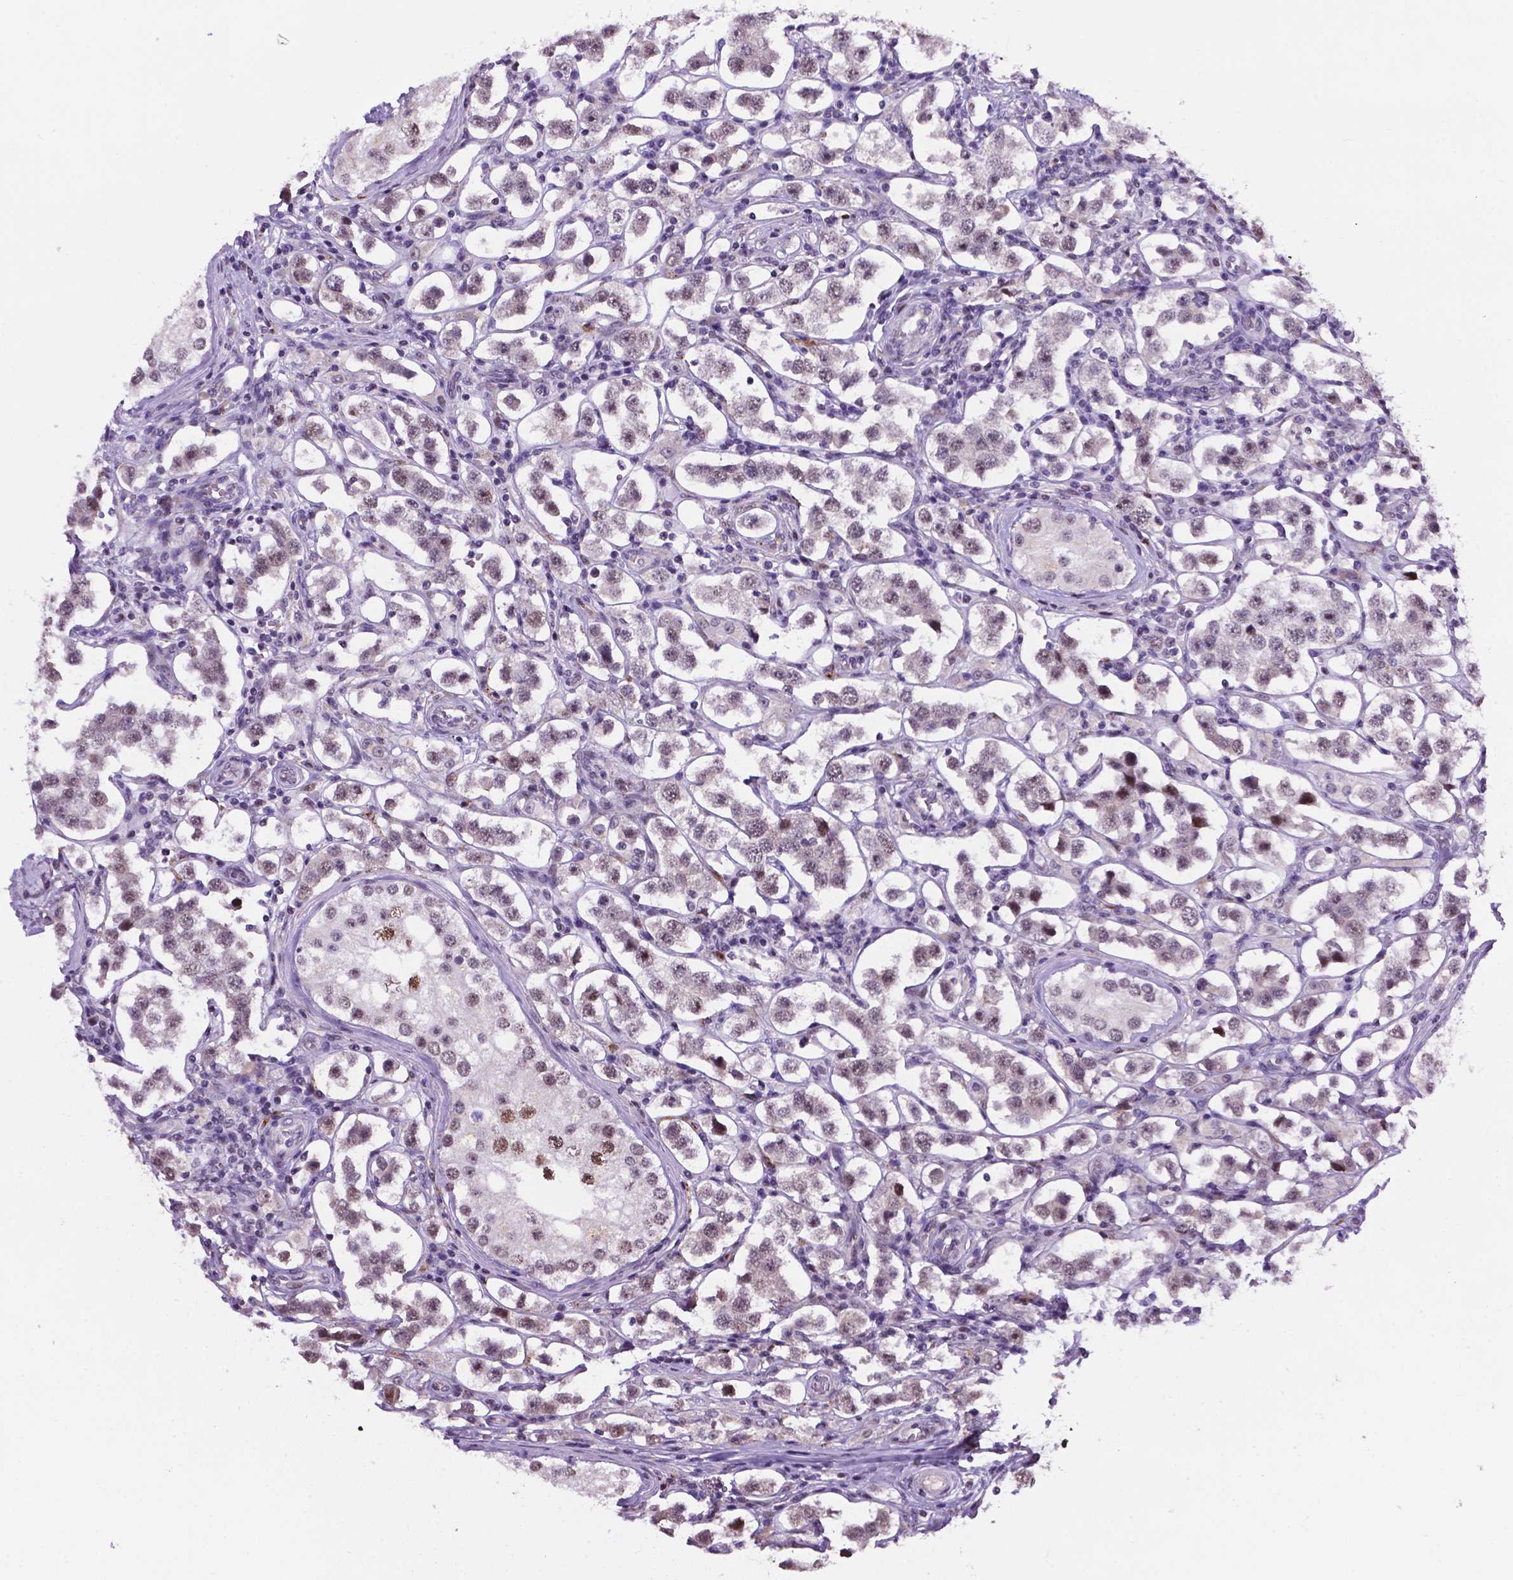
{"staining": {"intensity": "weak", "quantity": "25%-75%", "location": "nuclear"}, "tissue": "testis cancer", "cell_type": "Tumor cells", "image_type": "cancer", "snomed": [{"axis": "morphology", "description": "Seminoma, NOS"}, {"axis": "topography", "description": "Testis"}], "caption": "Testis cancer stained with DAB immunohistochemistry reveals low levels of weak nuclear positivity in about 25%-75% of tumor cells. (DAB IHC, brown staining for protein, blue staining for nuclei).", "gene": "SMAD3", "patient": {"sex": "male", "age": 37}}